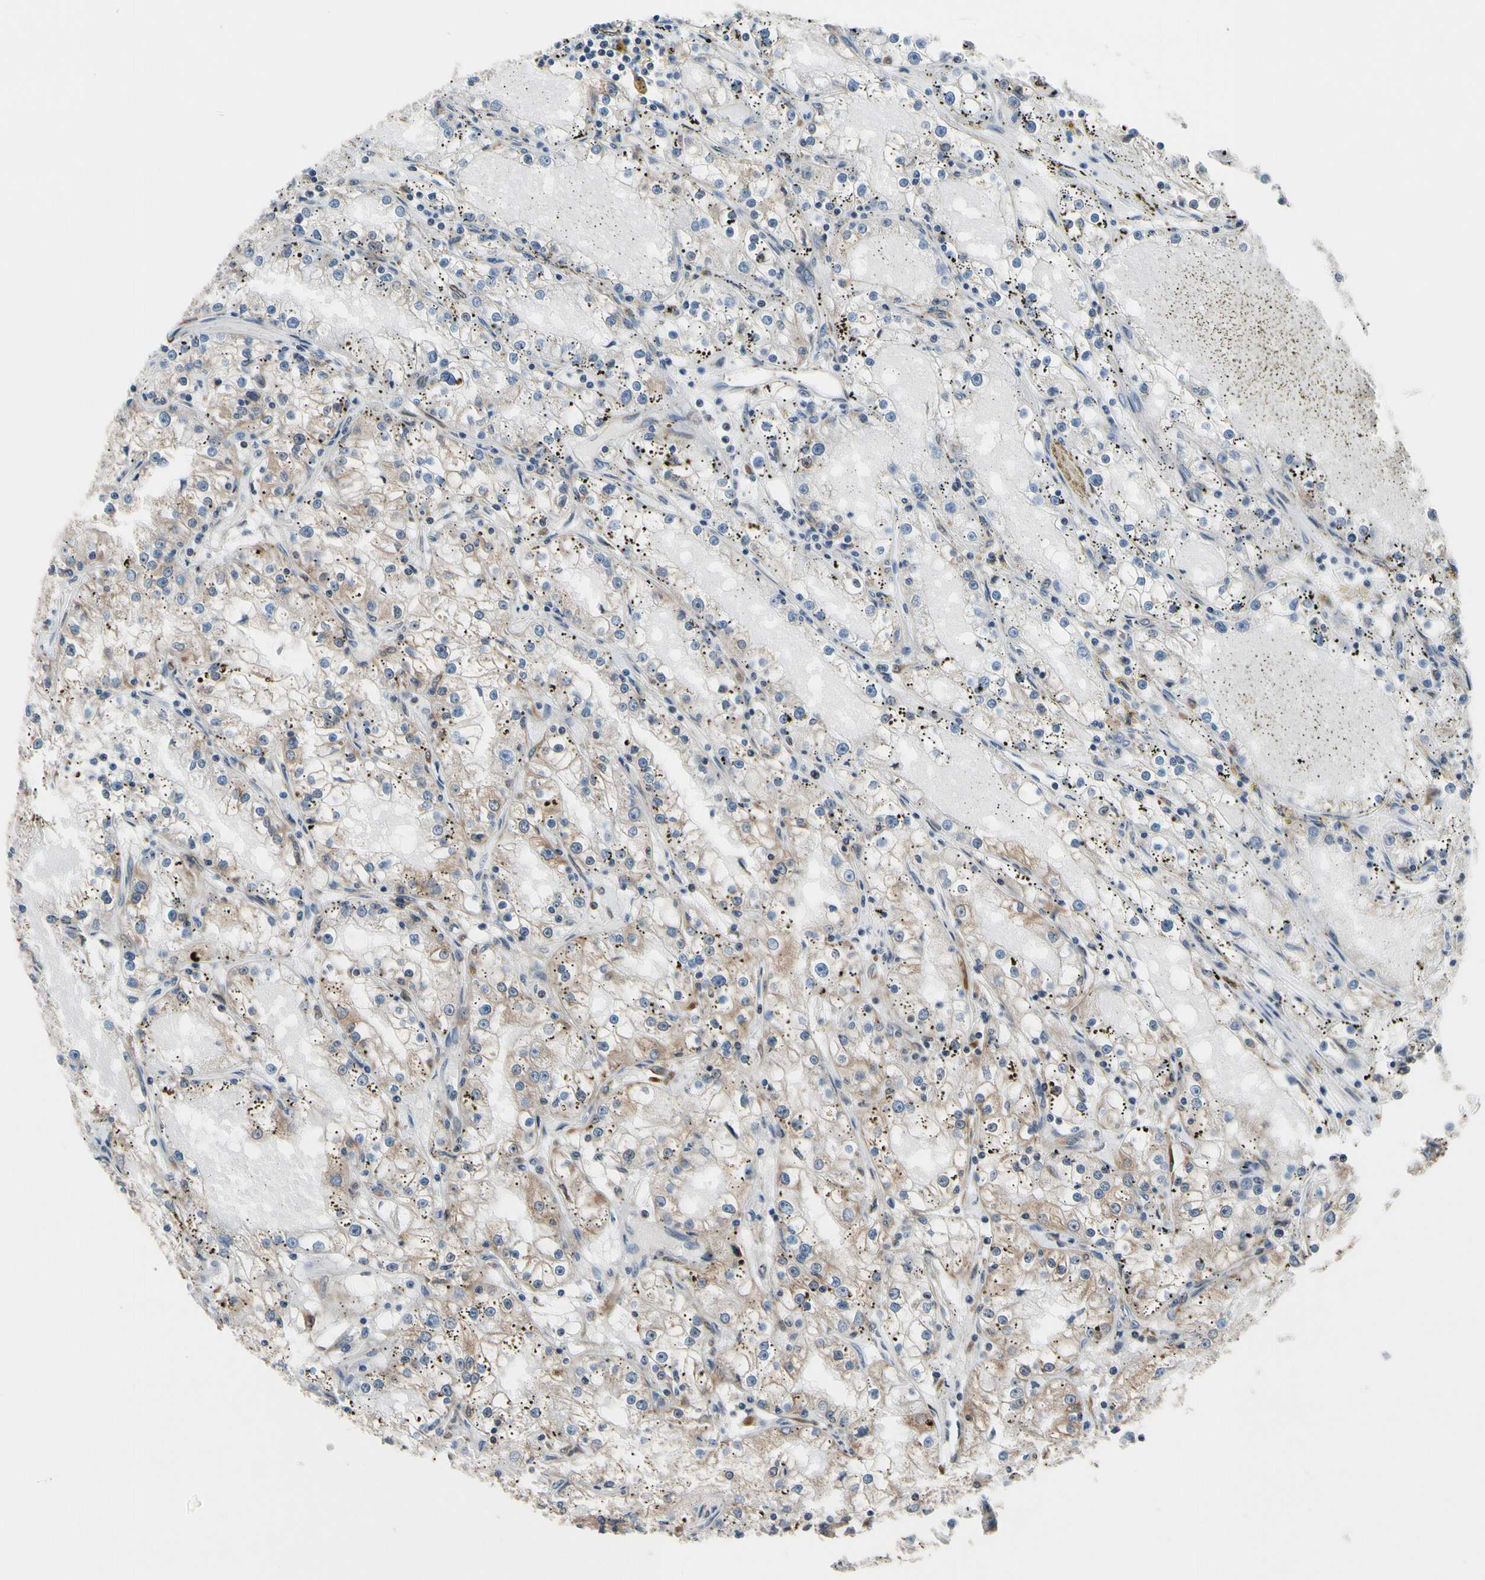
{"staining": {"intensity": "weak", "quantity": ">75%", "location": "cytoplasmic/membranous"}, "tissue": "renal cancer", "cell_type": "Tumor cells", "image_type": "cancer", "snomed": [{"axis": "morphology", "description": "Adenocarcinoma, NOS"}, {"axis": "topography", "description": "Kidney"}], "caption": "DAB immunohistochemical staining of adenocarcinoma (renal) exhibits weak cytoplasmic/membranous protein expression in about >75% of tumor cells.", "gene": "TMED7", "patient": {"sex": "male", "age": 56}}